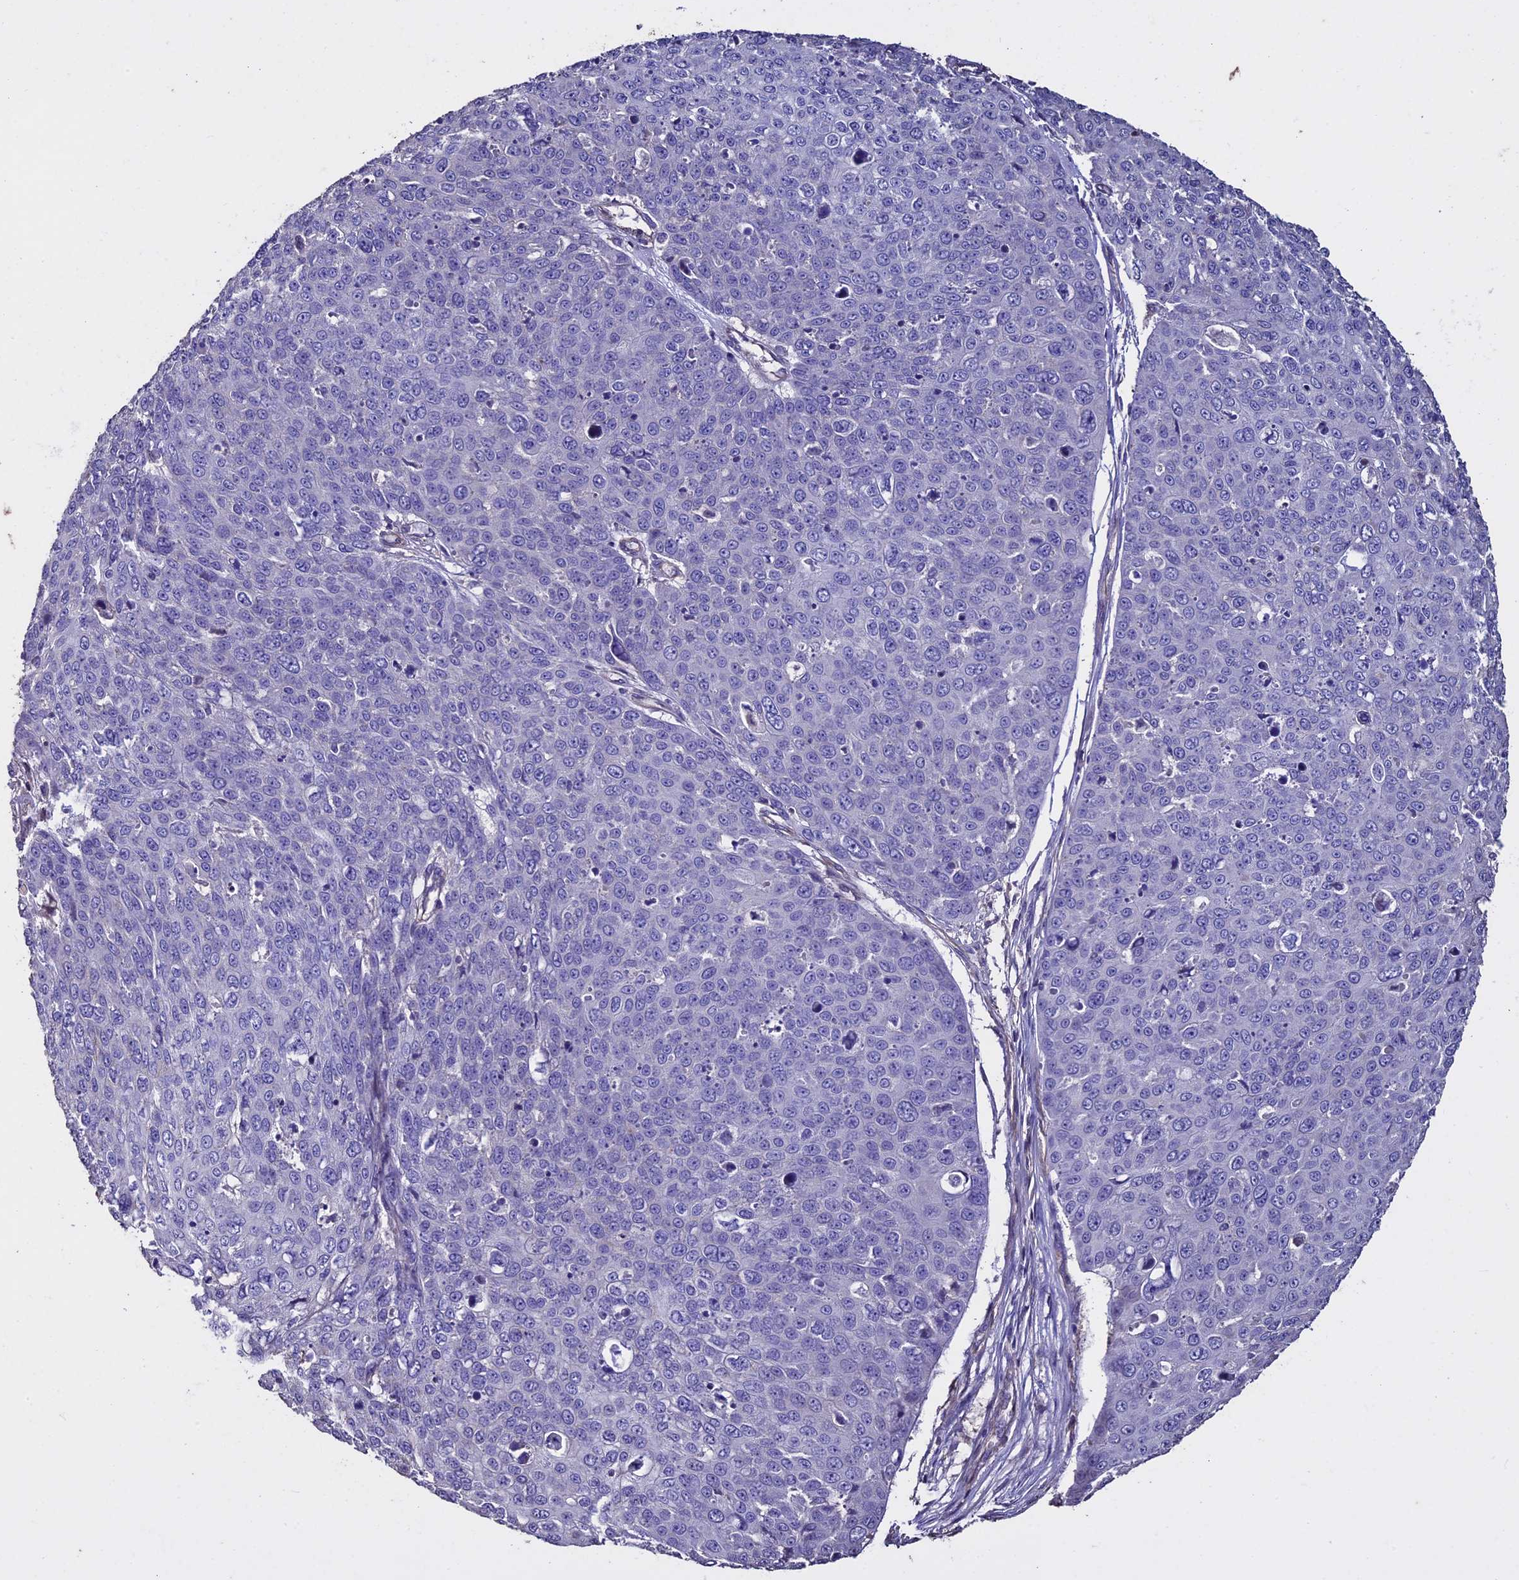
{"staining": {"intensity": "negative", "quantity": "none", "location": "none"}, "tissue": "skin cancer", "cell_type": "Tumor cells", "image_type": "cancer", "snomed": [{"axis": "morphology", "description": "Squamous cell carcinoma, NOS"}, {"axis": "topography", "description": "Skin"}], "caption": "Histopathology image shows no protein positivity in tumor cells of skin cancer tissue. (DAB (3,3'-diaminobenzidine) immunohistochemistry (IHC) with hematoxylin counter stain).", "gene": "USB1", "patient": {"sex": "male", "age": 71}}